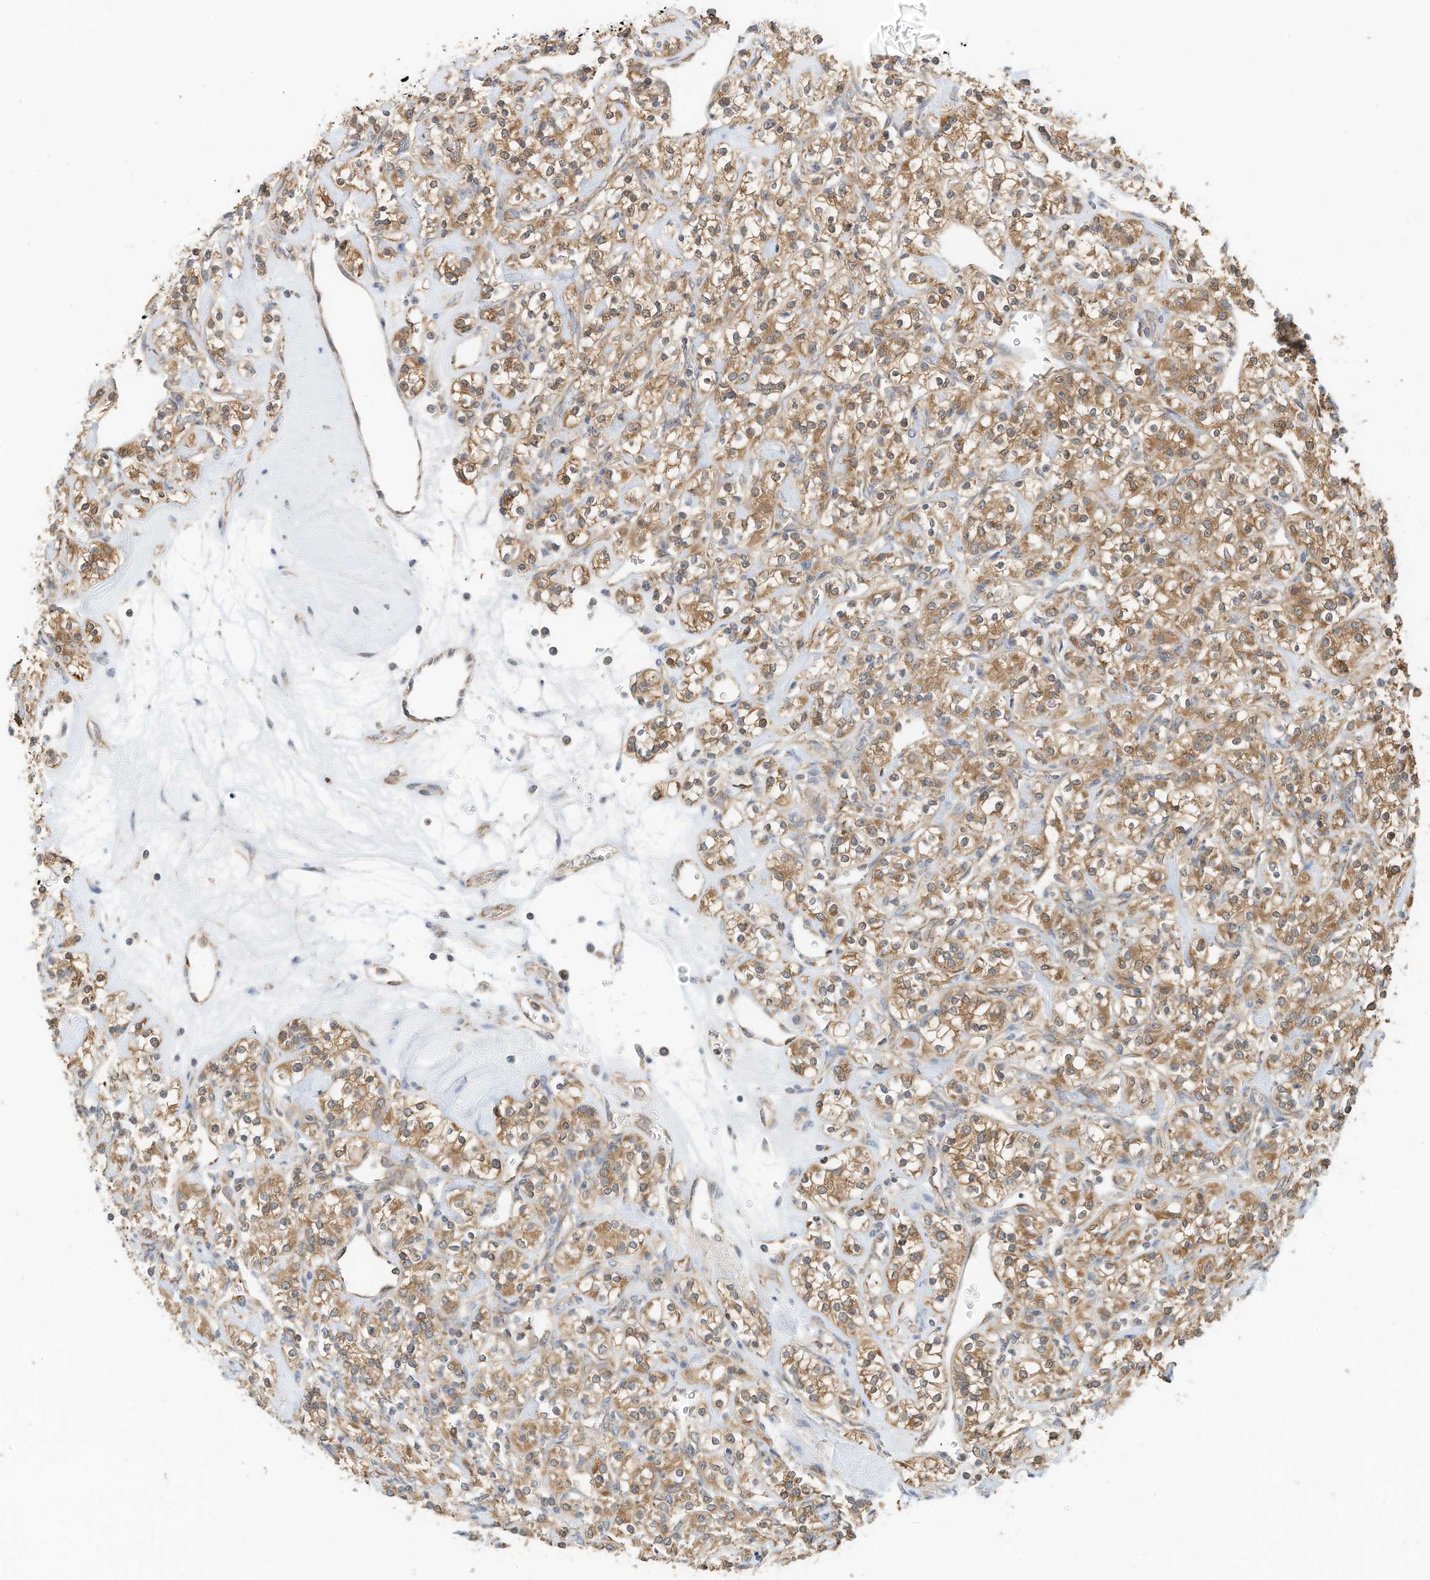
{"staining": {"intensity": "moderate", "quantity": ">75%", "location": "cytoplasmic/membranous"}, "tissue": "renal cancer", "cell_type": "Tumor cells", "image_type": "cancer", "snomed": [{"axis": "morphology", "description": "Adenocarcinoma, NOS"}, {"axis": "topography", "description": "Kidney"}], "caption": "Approximately >75% of tumor cells in human adenocarcinoma (renal) display moderate cytoplasmic/membranous protein expression as visualized by brown immunohistochemical staining.", "gene": "METTL6", "patient": {"sex": "male", "age": 77}}